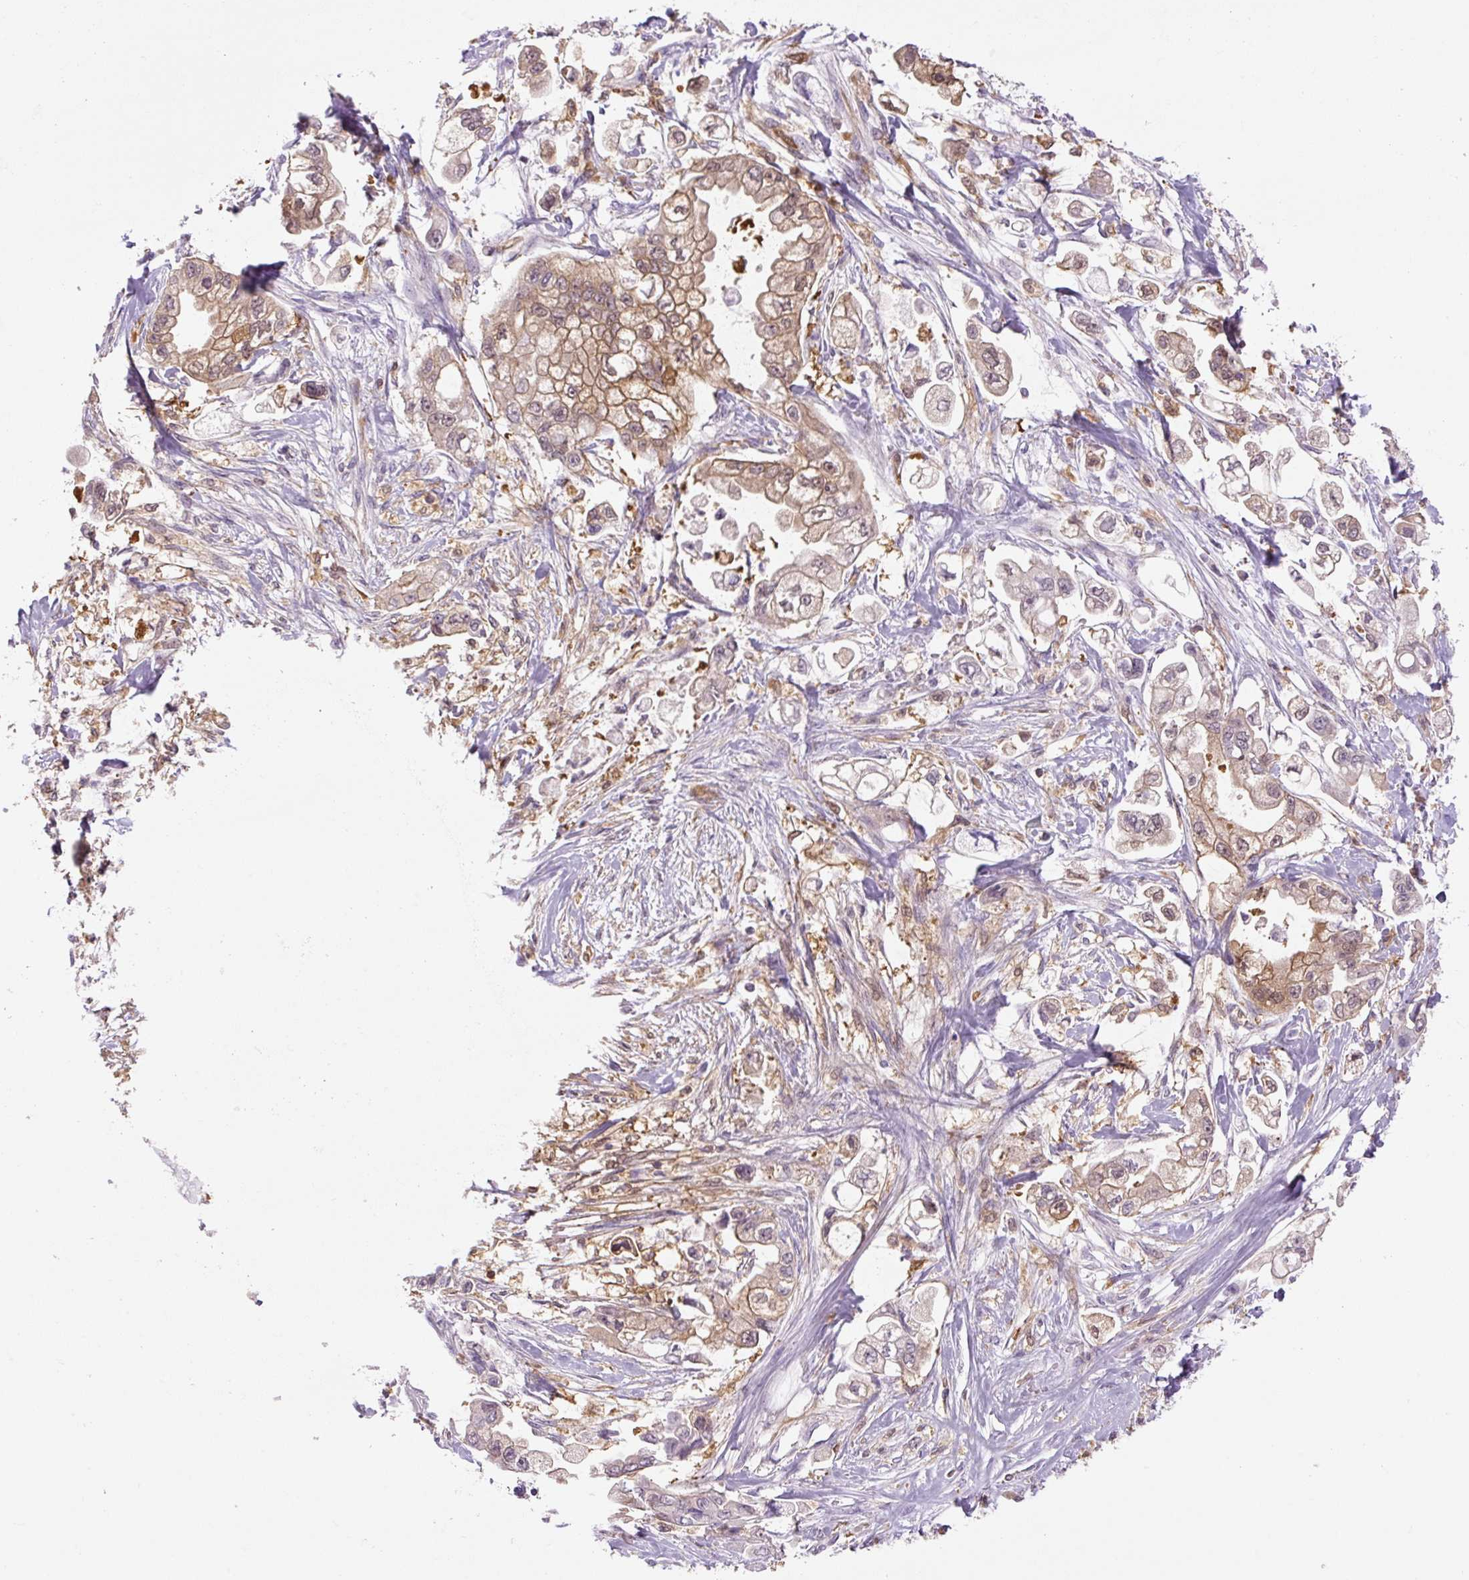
{"staining": {"intensity": "moderate", "quantity": "25%-75%", "location": "cytoplasmic/membranous"}, "tissue": "stomach cancer", "cell_type": "Tumor cells", "image_type": "cancer", "snomed": [{"axis": "morphology", "description": "Adenocarcinoma, NOS"}, {"axis": "topography", "description": "Stomach"}], "caption": "Tumor cells demonstrate medium levels of moderate cytoplasmic/membranous staining in about 25%-75% of cells in human stomach cancer (adenocarcinoma). (DAB IHC with brightfield microscopy, high magnification).", "gene": "SPSB2", "patient": {"sex": "male", "age": 62}}